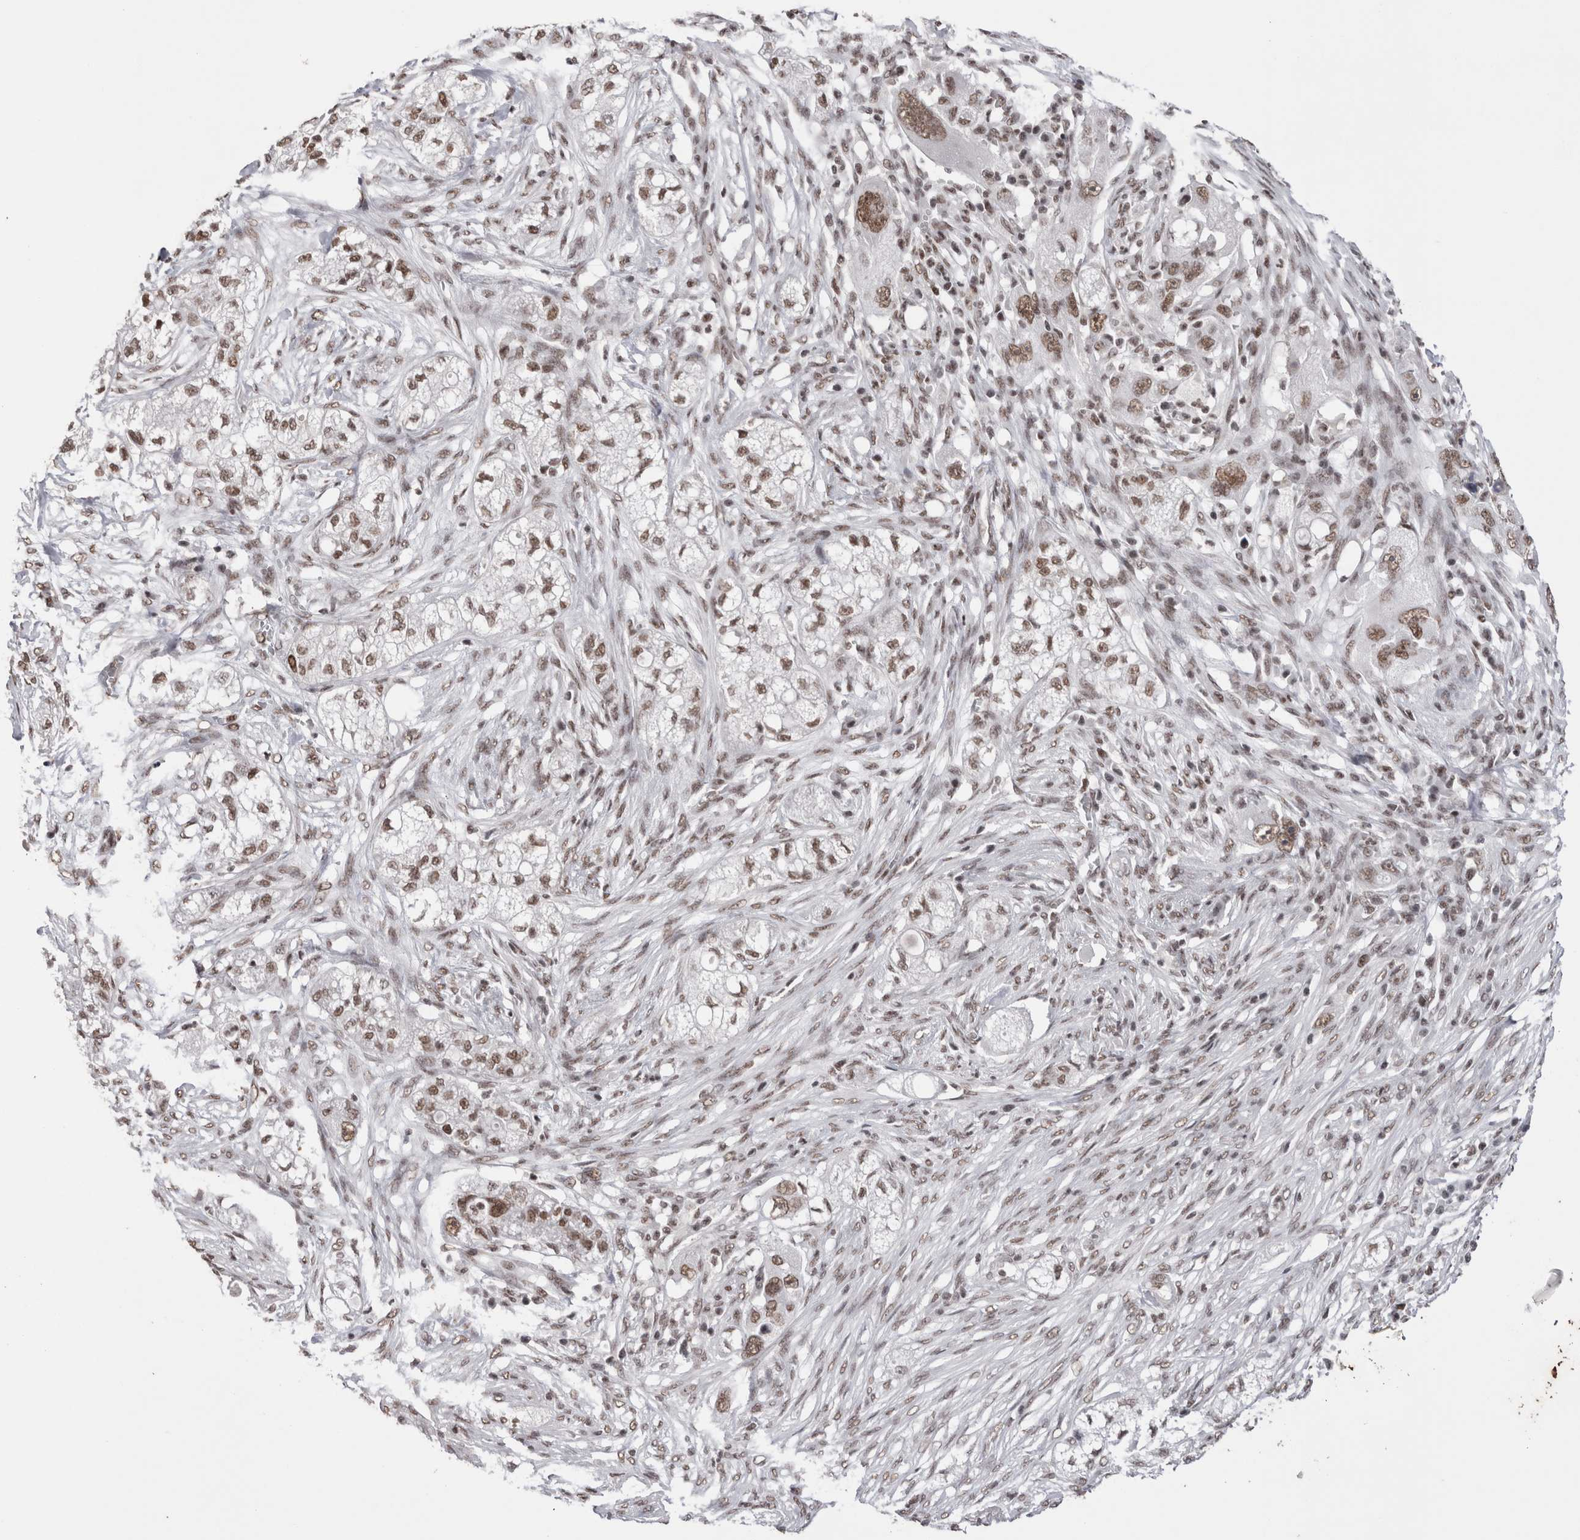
{"staining": {"intensity": "moderate", "quantity": ">75%", "location": "nuclear"}, "tissue": "pancreatic cancer", "cell_type": "Tumor cells", "image_type": "cancer", "snomed": [{"axis": "morphology", "description": "Adenocarcinoma, NOS"}, {"axis": "topography", "description": "Pancreas"}], "caption": "Immunohistochemistry (IHC) micrograph of pancreatic cancer (adenocarcinoma) stained for a protein (brown), which demonstrates medium levels of moderate nuclear staining in about >75% of tumor cells.", "gene": "SMC1A", "patient": {"sex": "female", "age": 78}}